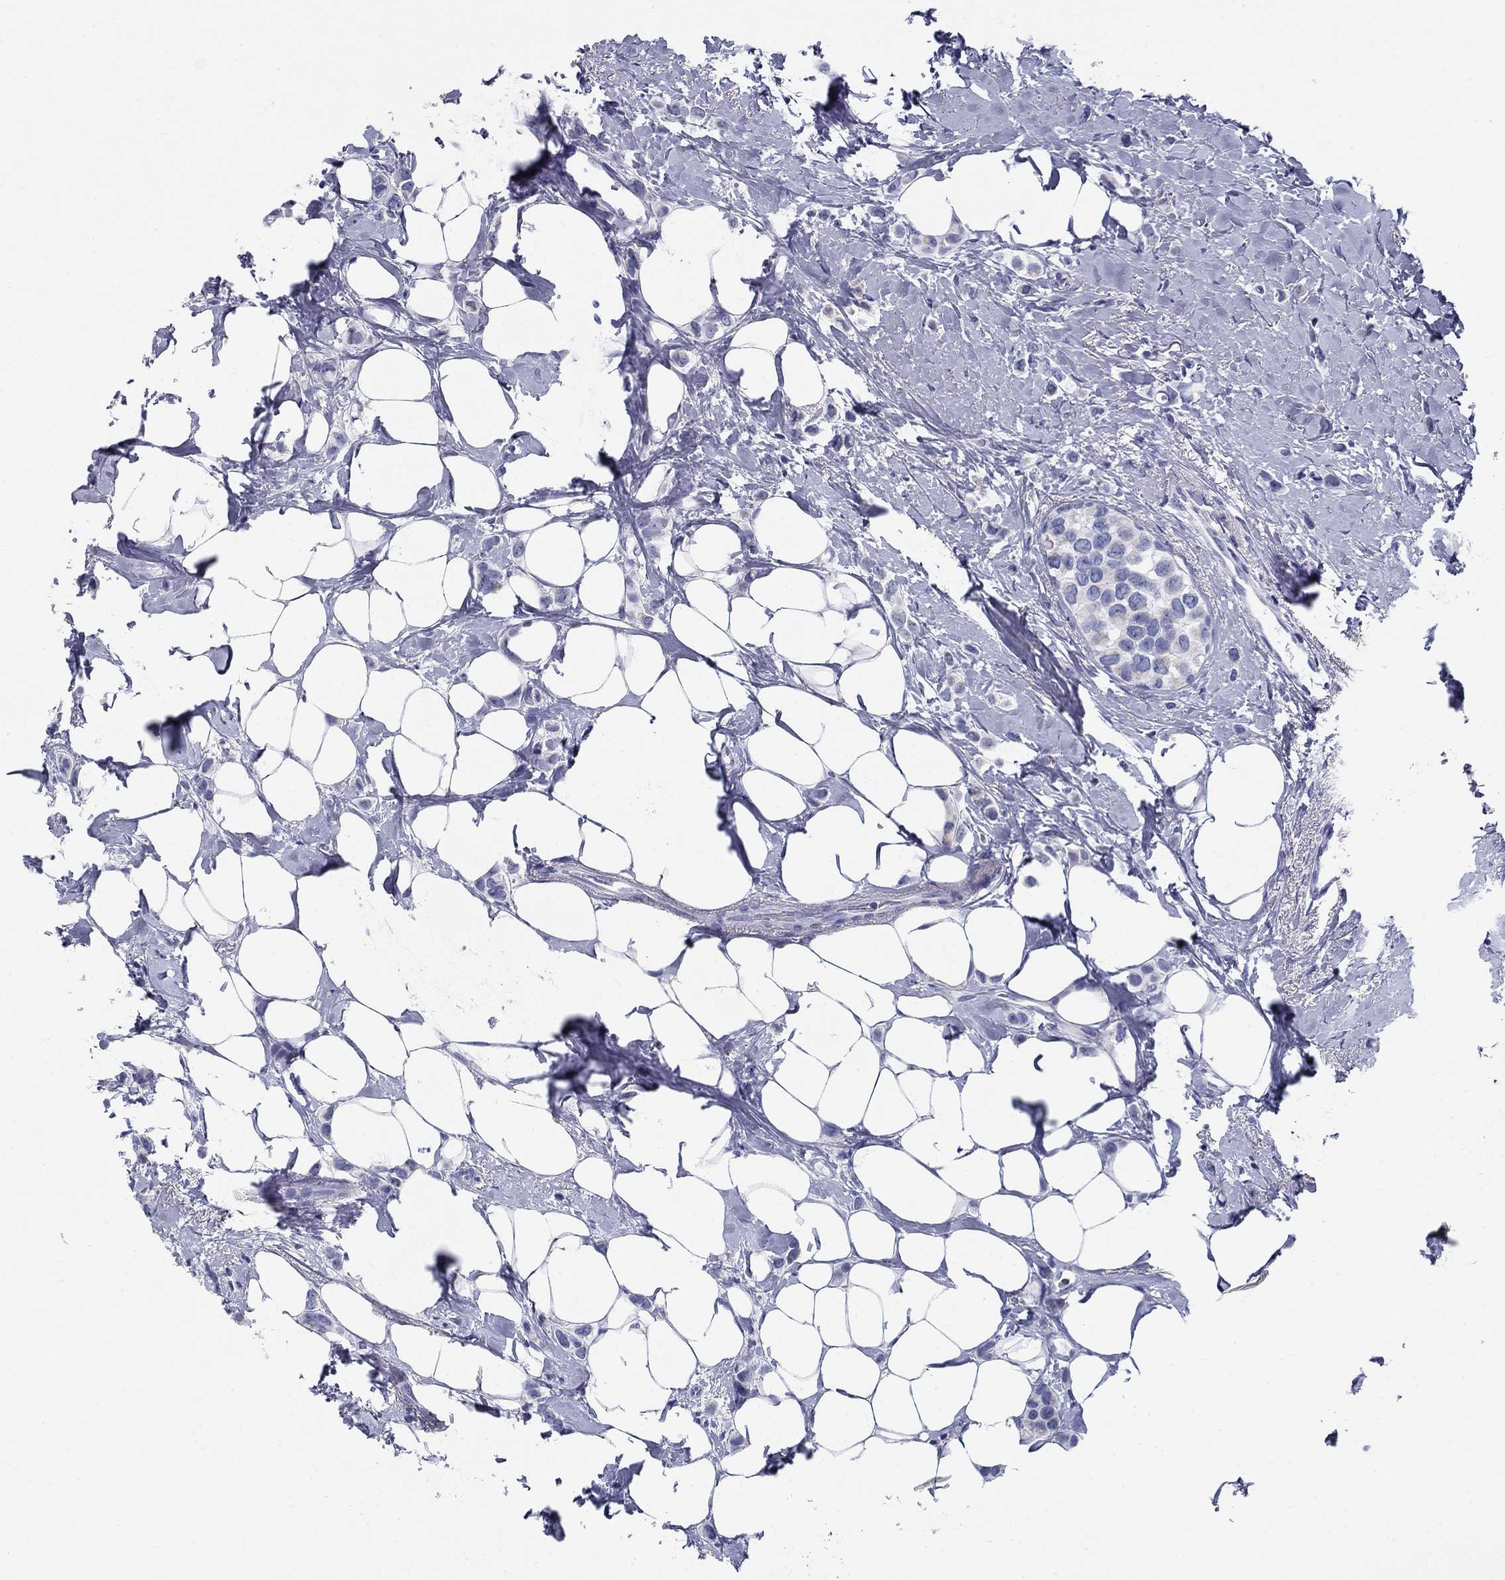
{"staining": {"intensity": "negative", "quantity": "none", "location": "none"}, "tissue": "breast cancer", "cell_type": "Tumor cells", "image_type": "cancer", "snomed": [{"axis": "morphology", "description": "Lobular carcinoma"}, {"axis": "topography", "description": "Breast"}], "caption": "Immunohistochemical staining of human breast cancer (lobular carcinoma) reveals no significant expression in tumor cells.", "gene": "UPB1", "patient": {"sex": "female", "age": 66}}